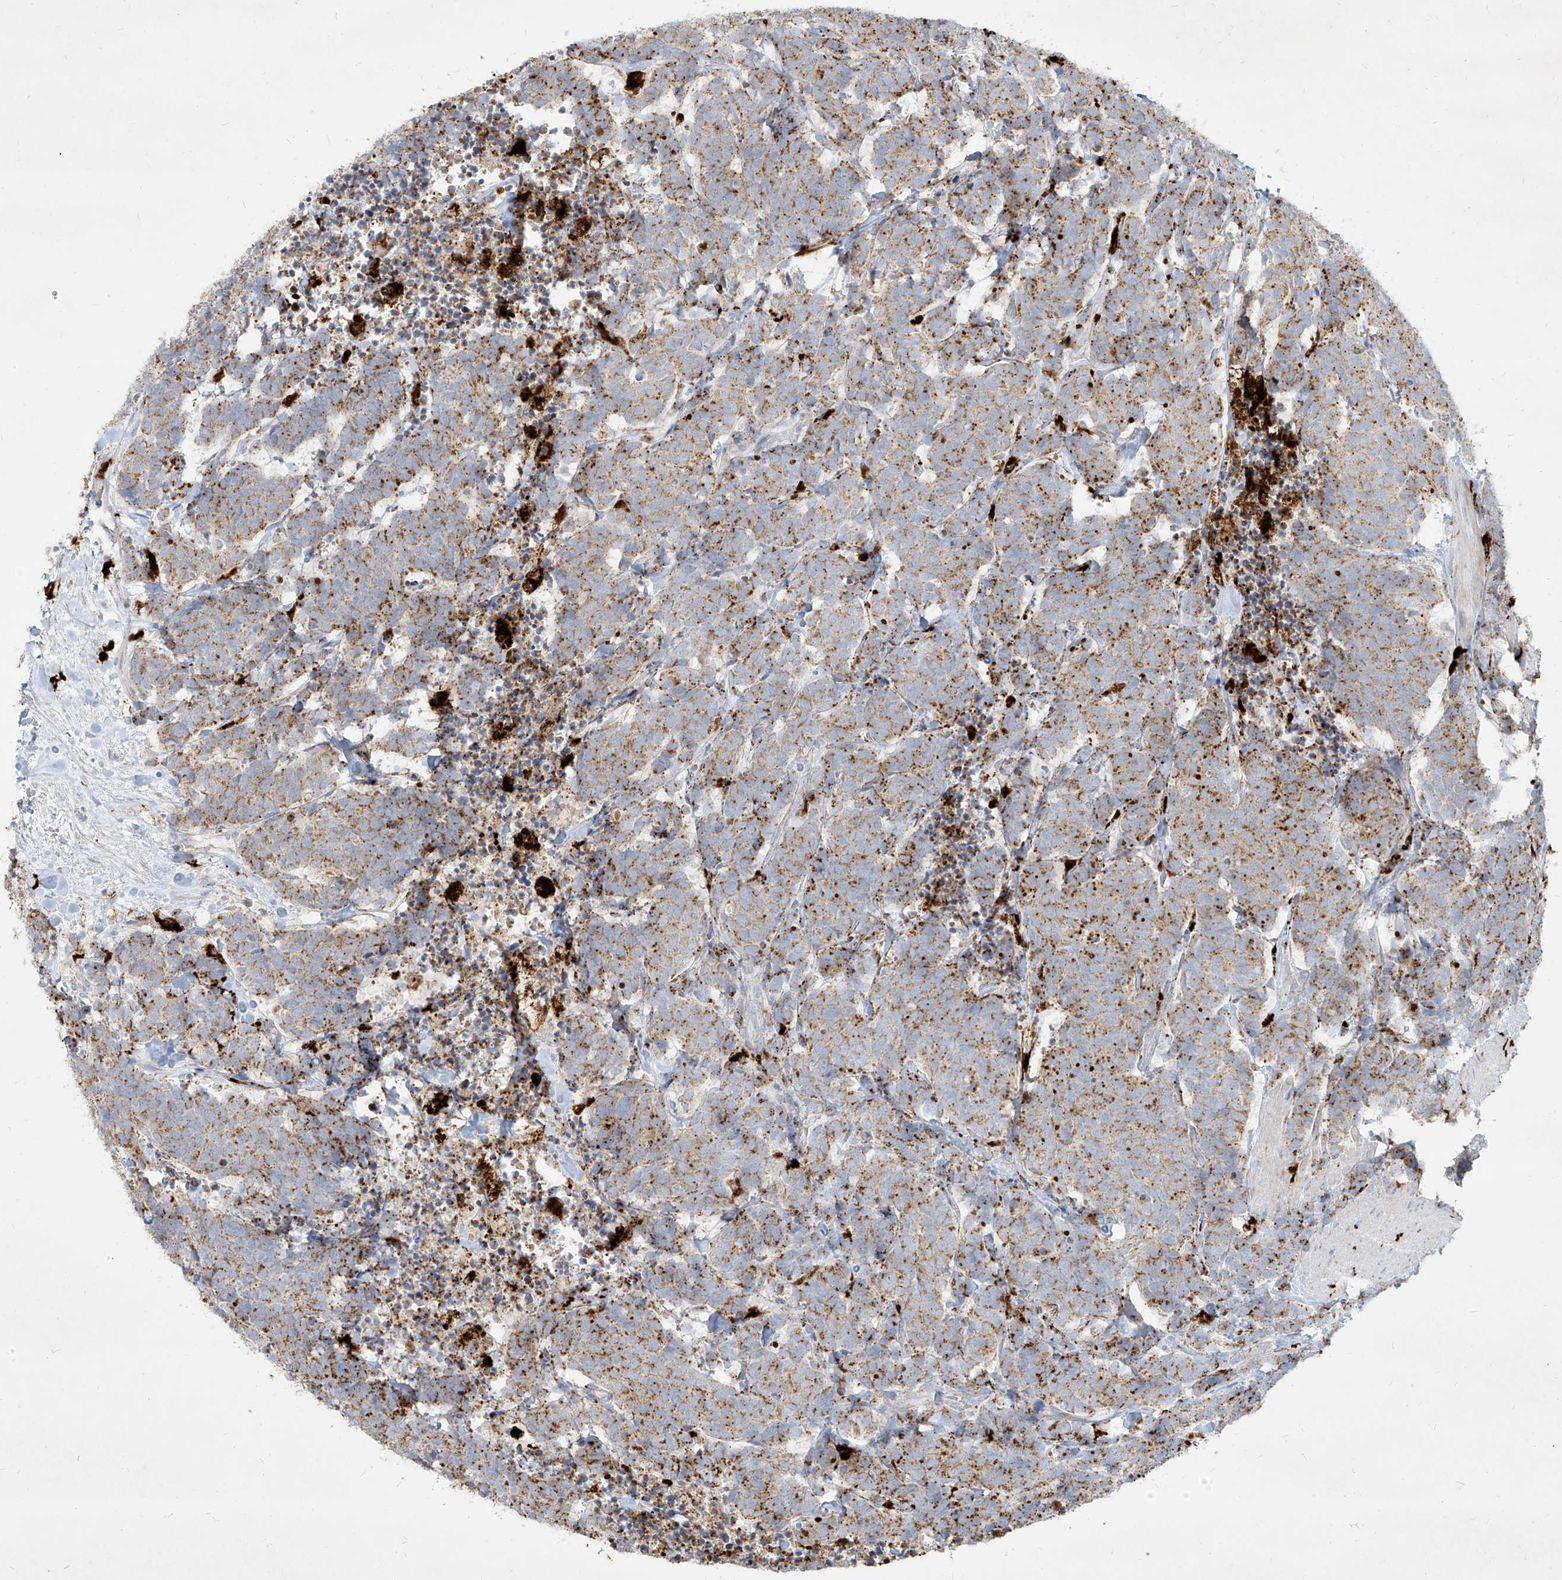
{"staining": {"intensity": "moderate", "quantity": "25%-75%", "location": "cytoplasmic/membranous"}, "tissue": "carcinoid", "cell_type": "Tumor cells", "image_type": "cancer", "snomed": [{"axis": "morphology", "description": "Carcinoma, NOS"}, {"axis": "morphology", "description": "Carcinoid, malignant, NOS"}, {"axis": "topography", "description": "Urinary bladder"}], "caption": "There is medium levels of moderate cytoplasmic/membranous staining in tumor cells of carcinoid, as demonstrated by immunohistochemical staining (brown color).", "gene": "MTX2", "patient": {"sex": "male", "age": 57}}